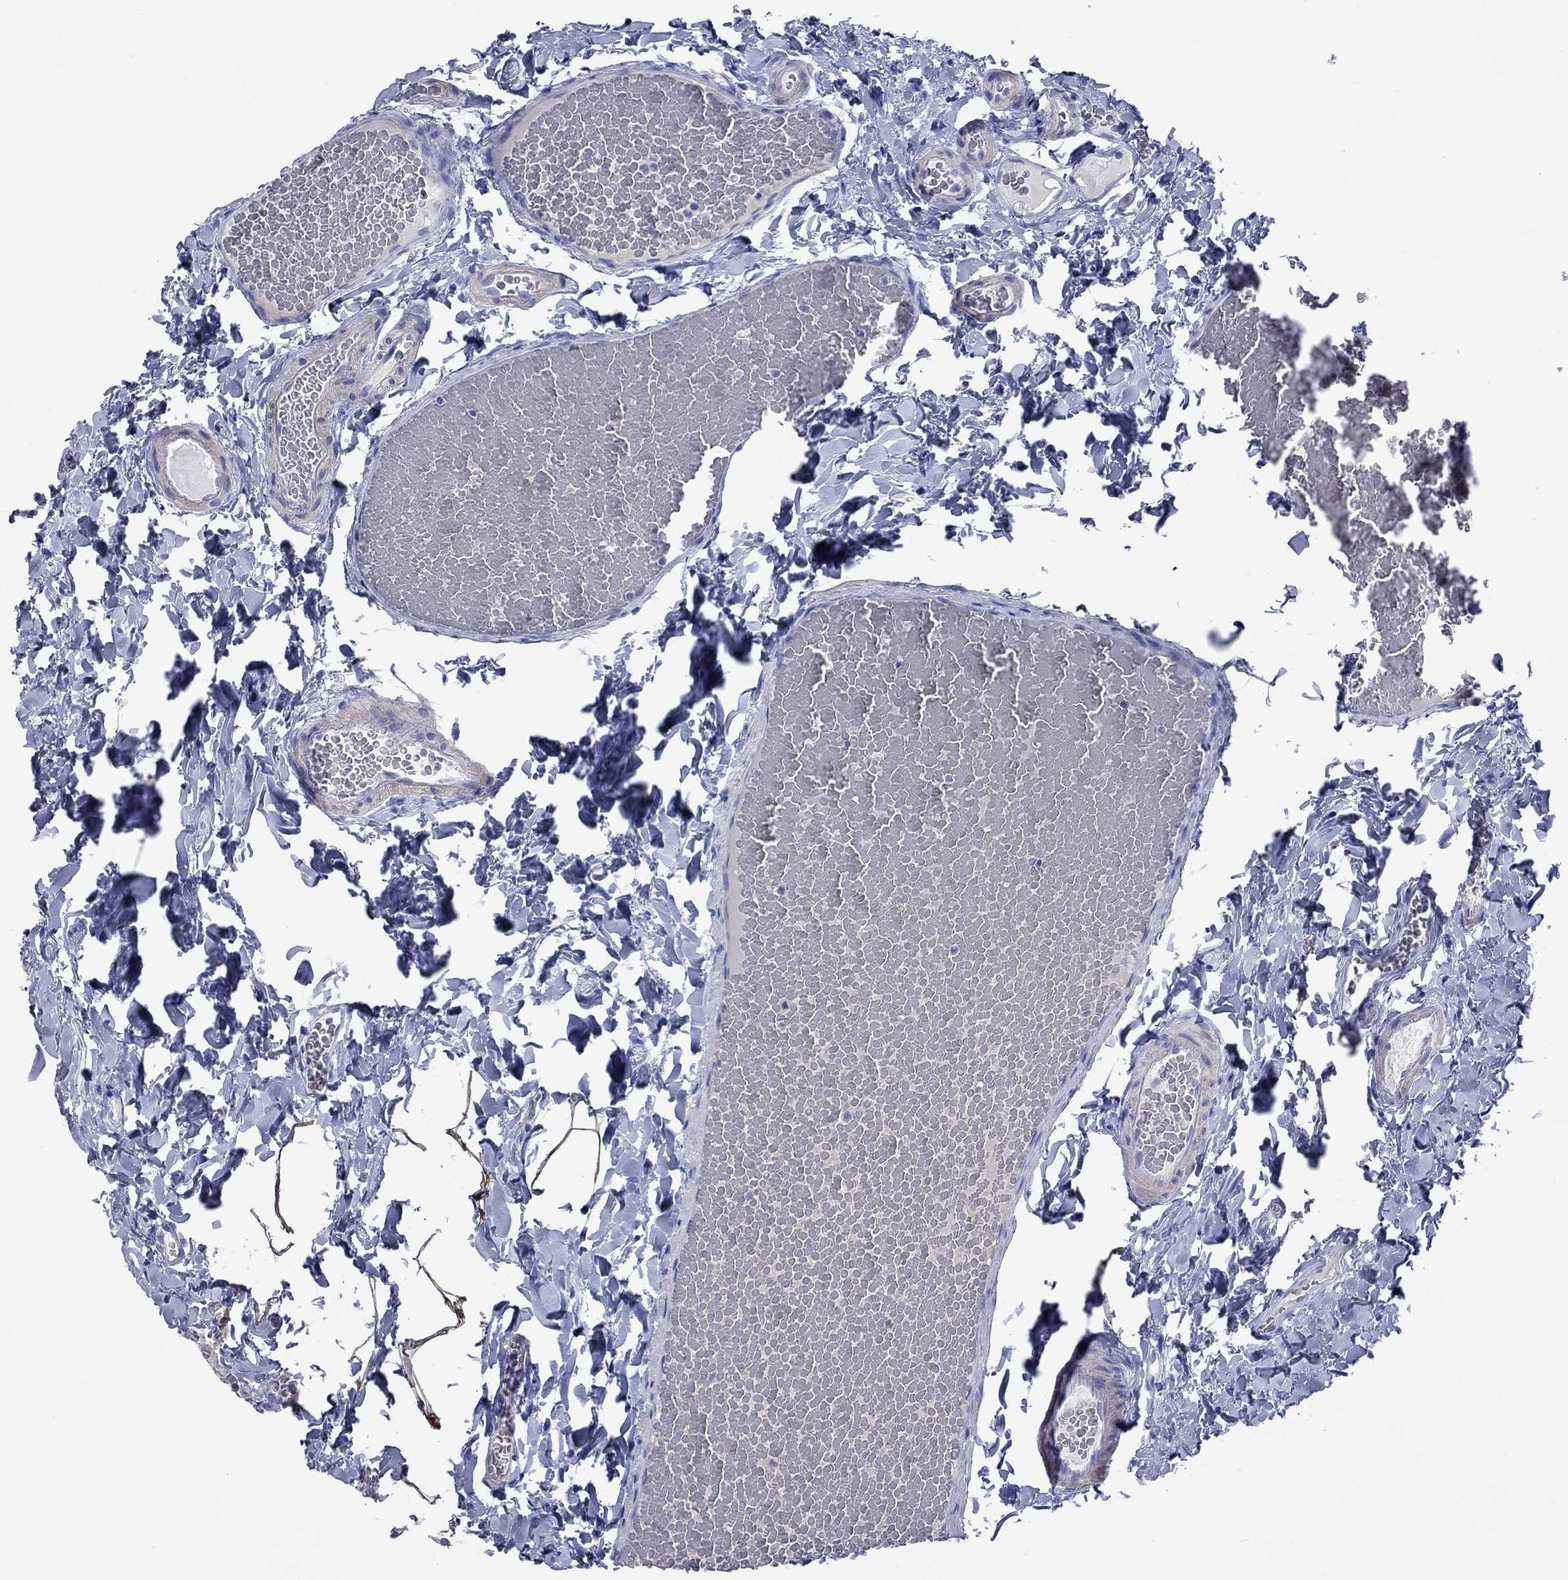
{"staining": {"intensity": "negative", "quantity": "none", "location": "none"}, "tissue": "colon", "cell_type": "Endothelial cells", "image_type": "normal", "snomed": [{"axis": "morphology", "description": "Normal tissue, NOS"}, {"axis": "topography", "description": "Colon"}], "caption": "Endothelial cells are negative for protein expression in unremarkable human colon. (Immunohistochemistry (ihc), brightfield microscopy, high magnification).", "gene": "ACTL7B", "patient": {"sex": "male", "age": 47}}